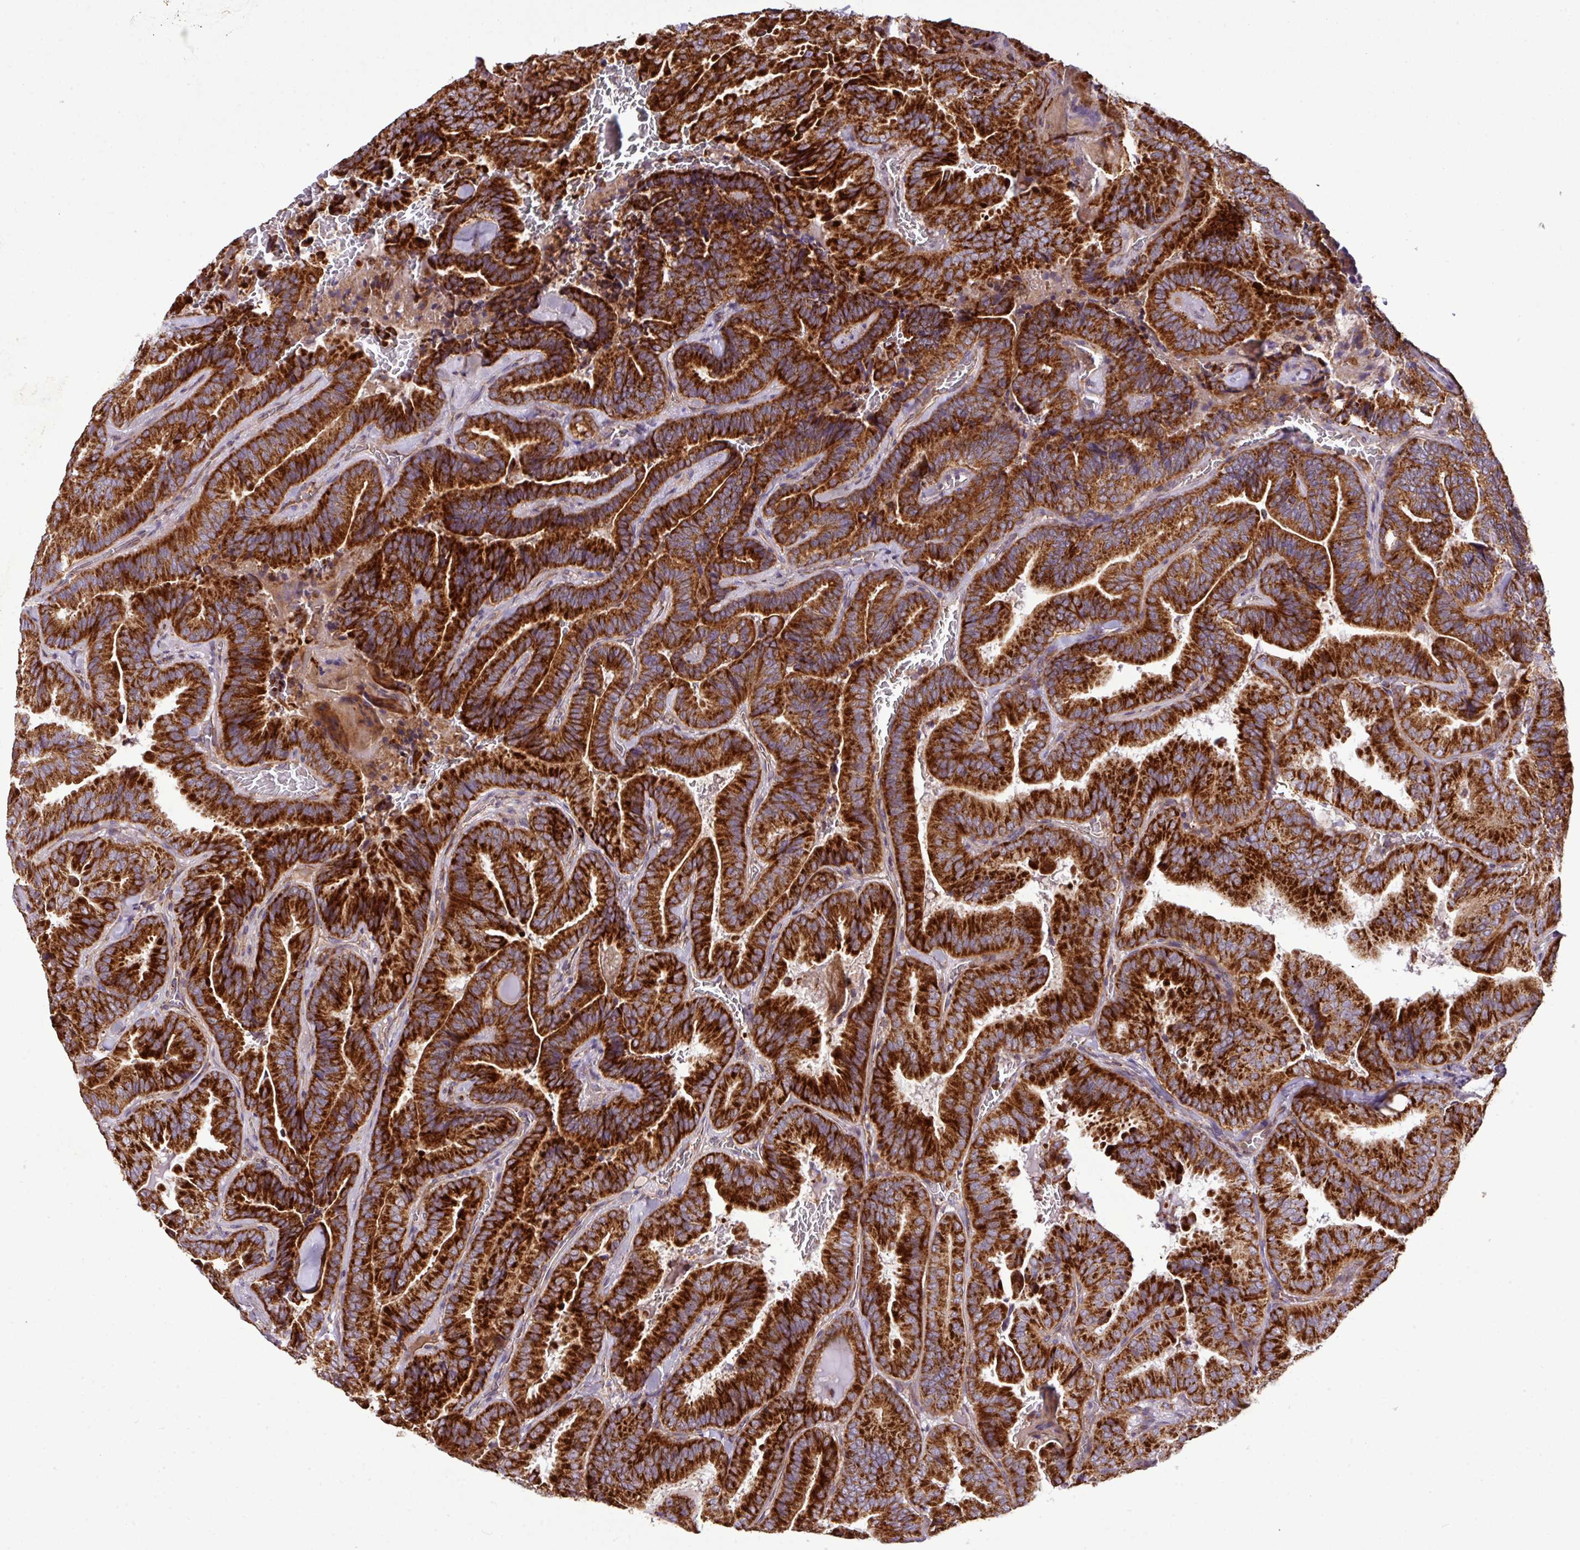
{"staining": {"intensity": "strong", "quantity": ">75%", "location": "cytoplasmic/membranous"}, "tissue": "thyroid cancer", "cell_type": "Tumor cells", "image_type": "cancer", "snomed": [{"axis": "morphology", "description": "Papillary adenocarcinoma, NOS"}, {"axis": "topography", "description": "Thyroid gland"}], "caption": "IHC staining of papillary adenocarcinoma (thyroid), which demonstrates high levels of strong cytoplasmic/membranous staining in about >75% of tumor cells indicating strong cytoplasmic/membranous protein positivity. The staining was performed using DAB (3,3'-diaminobenzidine) (brown) for protein detection and nuclei were counterstained in hematoxylin (blue).", "gene": "ZNF569", "patient": {"sex": "male", "age": 61}}